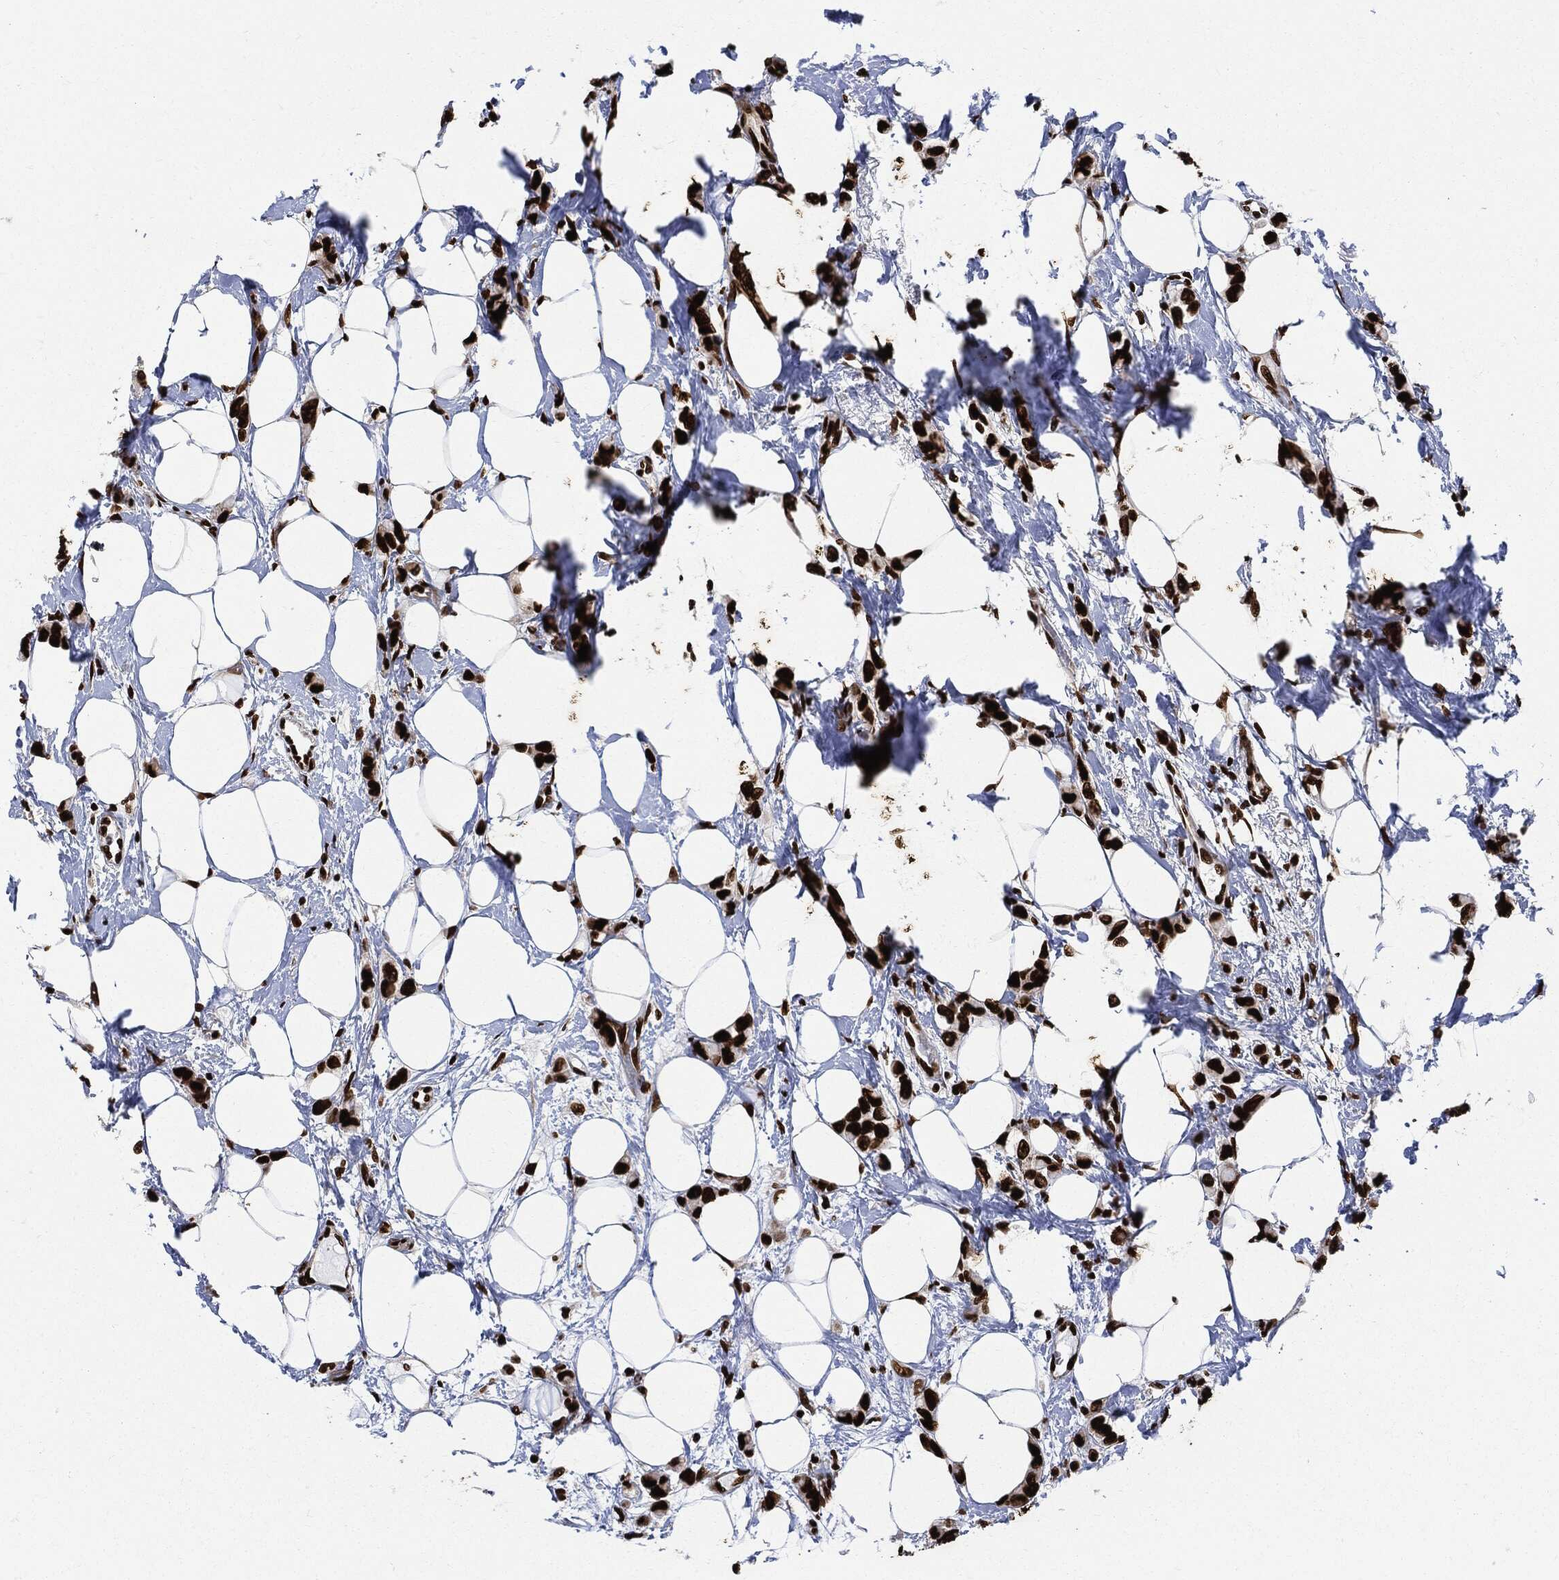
{"staining": {"intensity": "strong", "quantity": ">75%", "location": "nuclear"}, "tissue": "breast cancer", "cell_type": "Tumor cells", "image_type": "cancer", "snomed": [{"axis": "morphology", "description": "Lobular carcinoma"}, {"axis": "topography", "description": "Breast"}], "caption": "Breast cancer stained for a protein displays strong nuclear positivity in tumor cells.", "gene": "RECQL", "patient": {"sex": "female", "age": 66}}